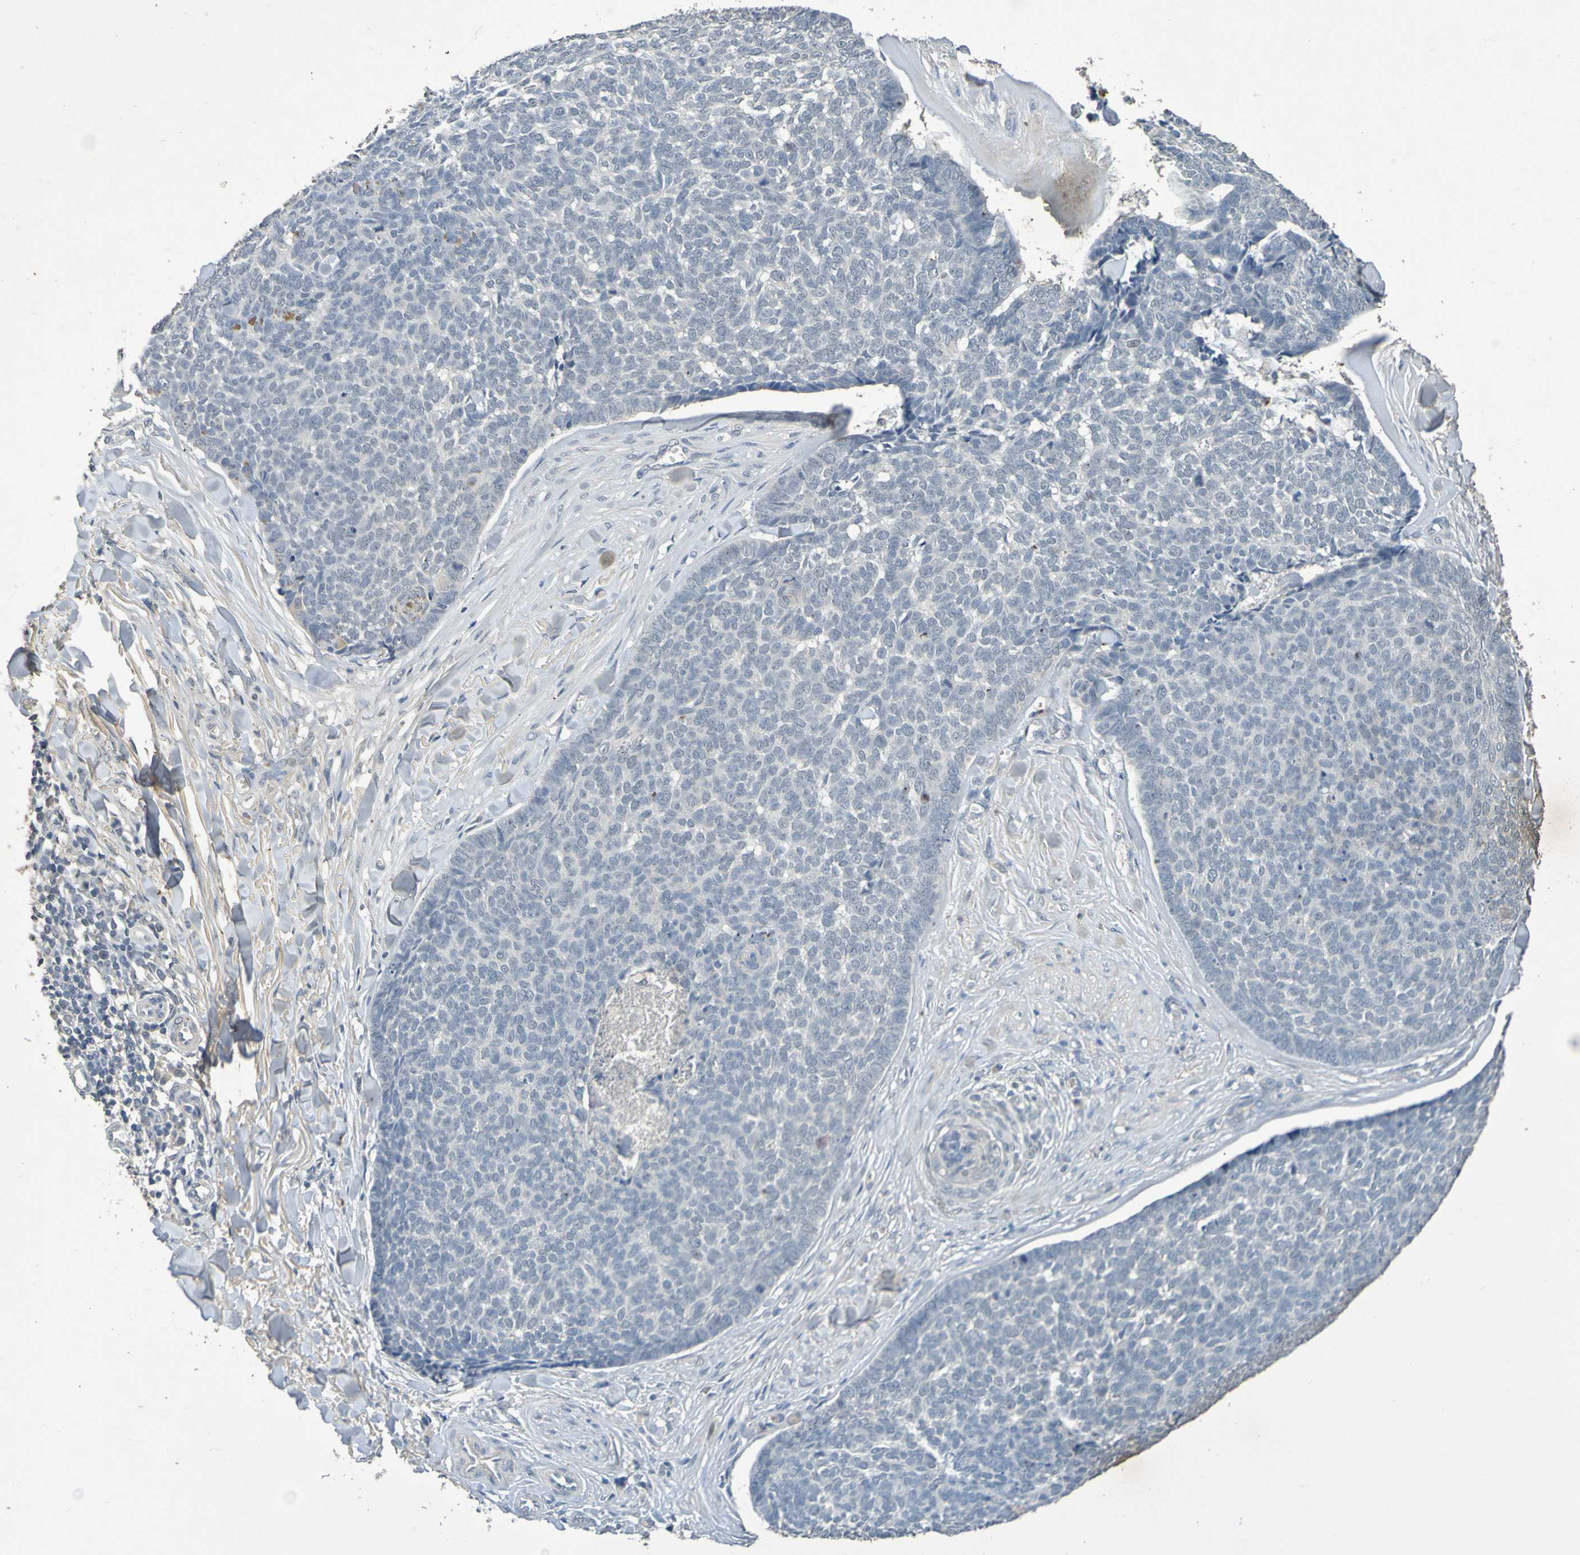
{"staining": {"intensity": "negative", "quantity": "none", "location": "none"}, "tissue": "skin cancer", "cell_type": "Tumor cells", "image_type": "cancer", "snomed": [{"axis": "morphology", "description": "Basal cell carcinoma"}, {"axis": "topography", "description": "Skin"}], "caption": "DAB immunohistochemical staining of skin basal cell carcinoma demonstrates no significant positivity in tumor cells. (Brightfield microscopy of DAB (3,3'-diaminobenzidine) immunohistochemistry (IHC) at high magnification).", "gene": "IL10", "patient": {"sex": "male", "age": 84}}